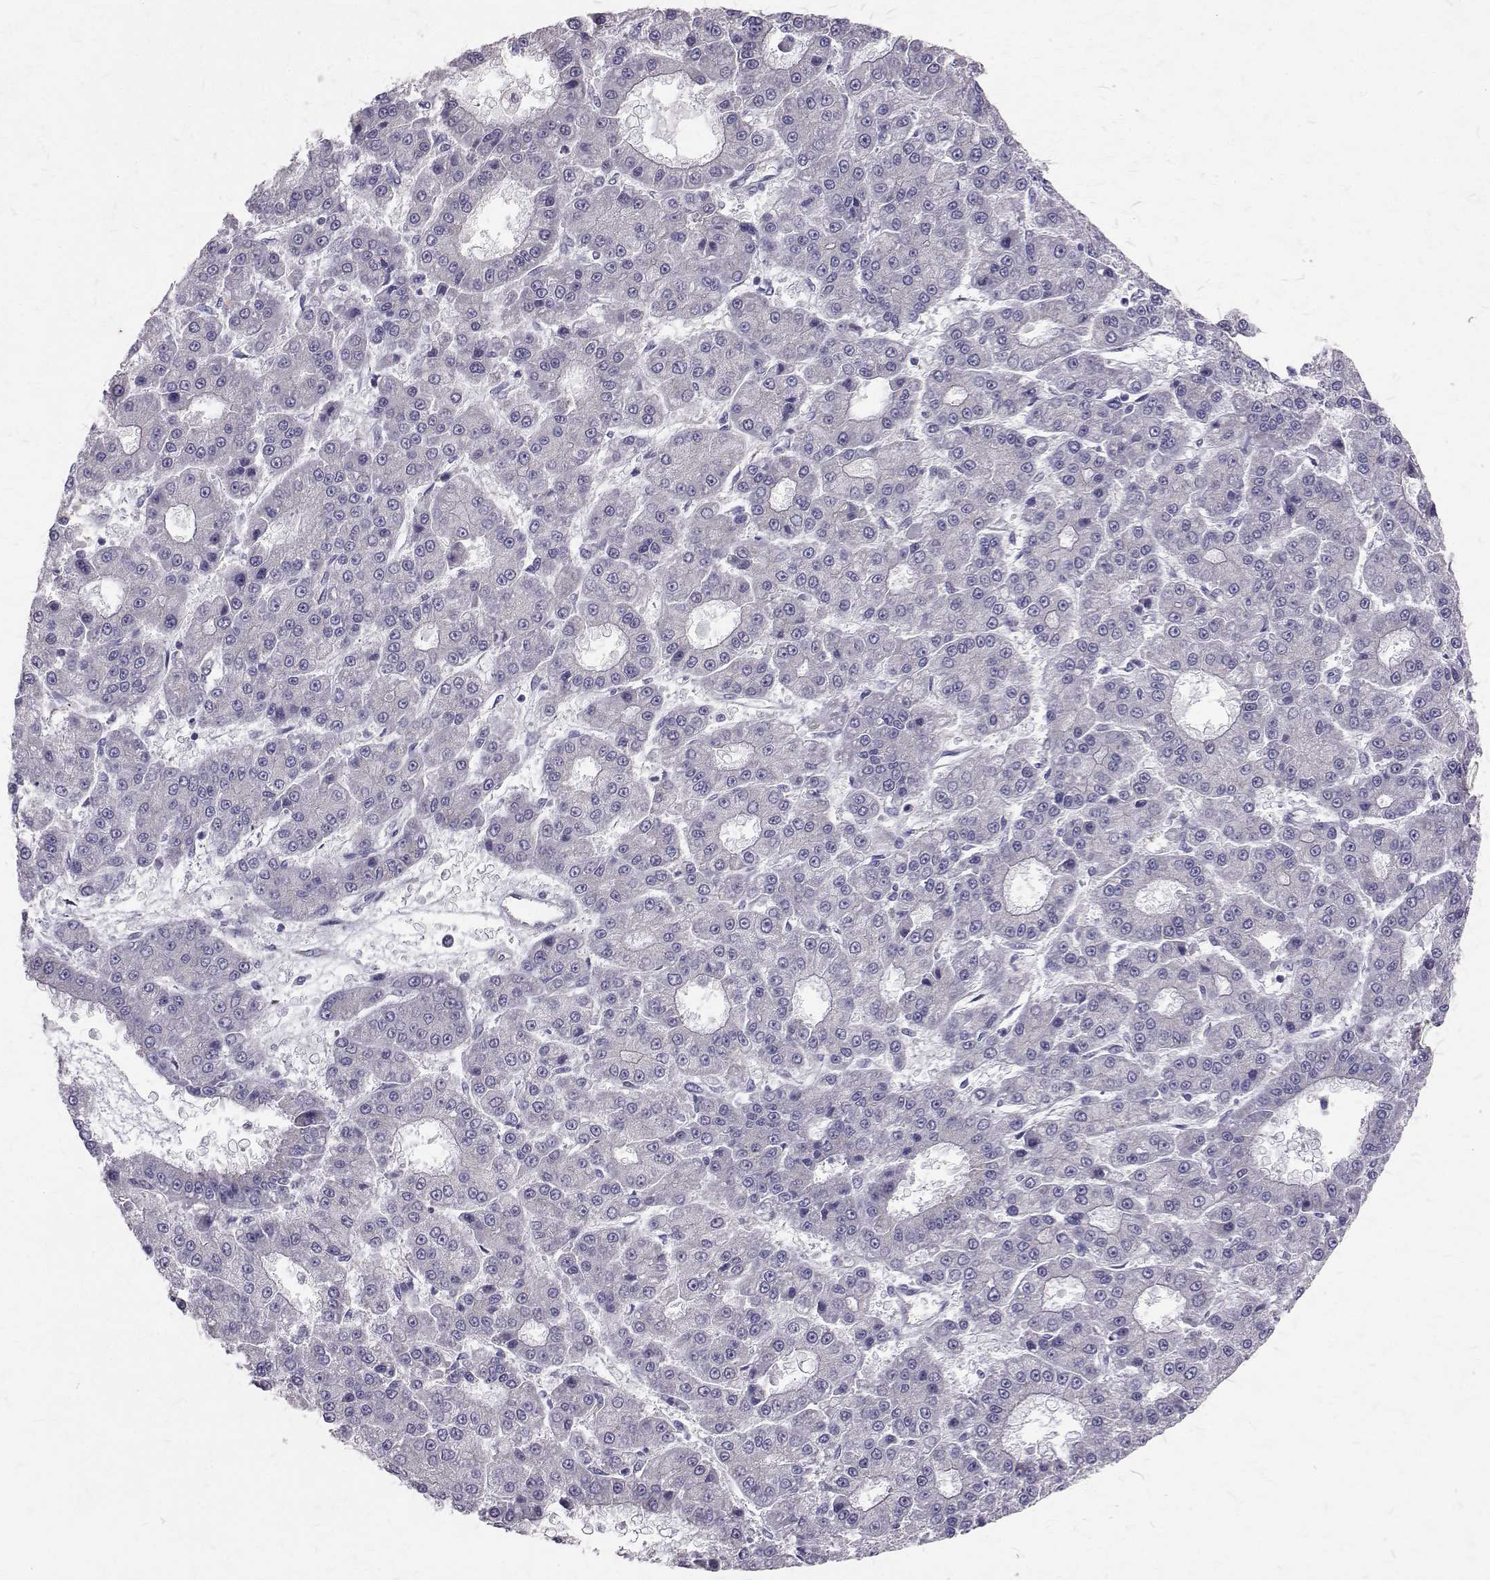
{"staining": {"intensity": "negative", "quantity": "none", "location": "none"}, "tissue": "liver cancer", "cell_type": "Tumor cells", "image_type": "cancer", "snomed": [{"axis": "morphology", "description": "Carcinoma, Hepatocellular, NOS"}, {"axis": "topography", "description": "Liver"}], "caption": "This is an IHC histopathology image of human liver cancer. There is no positivity in tumor cells.", "gene": "ARFGAP1", "patient": {"sex": "male", "age": 70}}